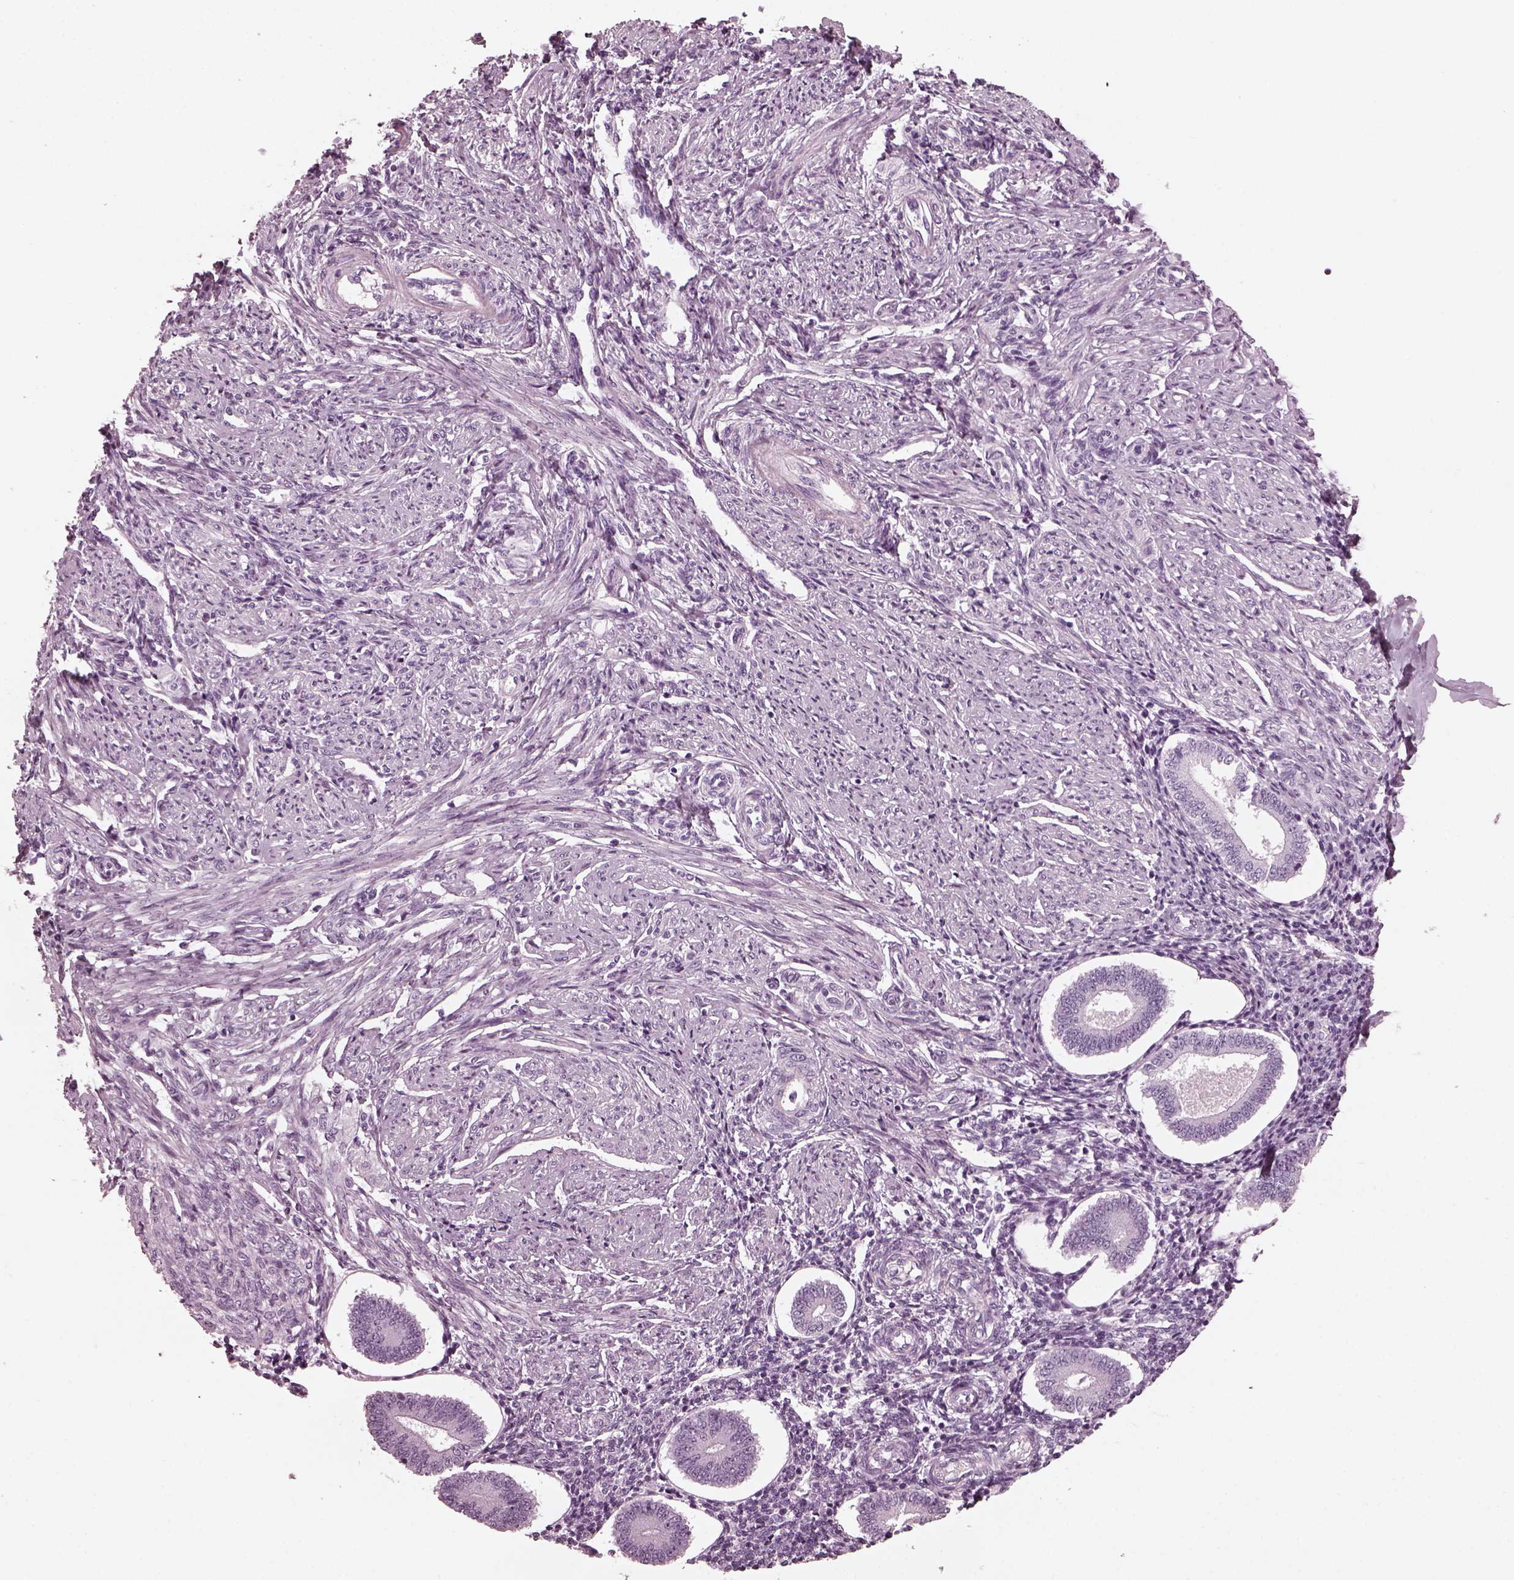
{"staining": {"intensity": "negative", "quantity": "none", "location": "none"}, "tissue": "endometrium", "cell_type": "Cells in endometrial stroma", "image_type": "normal", "snomed": [{"axis": "morphology", "description": "Normal tissue, NOS"}, {"axis": "topography", "description": "Endometrium"}], "caption": "Cells in endometrial stroma are negative for brown protein staining in unremarkable endometrium. Nuclei are stained in blue.", "gene": "GRM6", "patient": {"sex": "female", "age": 40}}